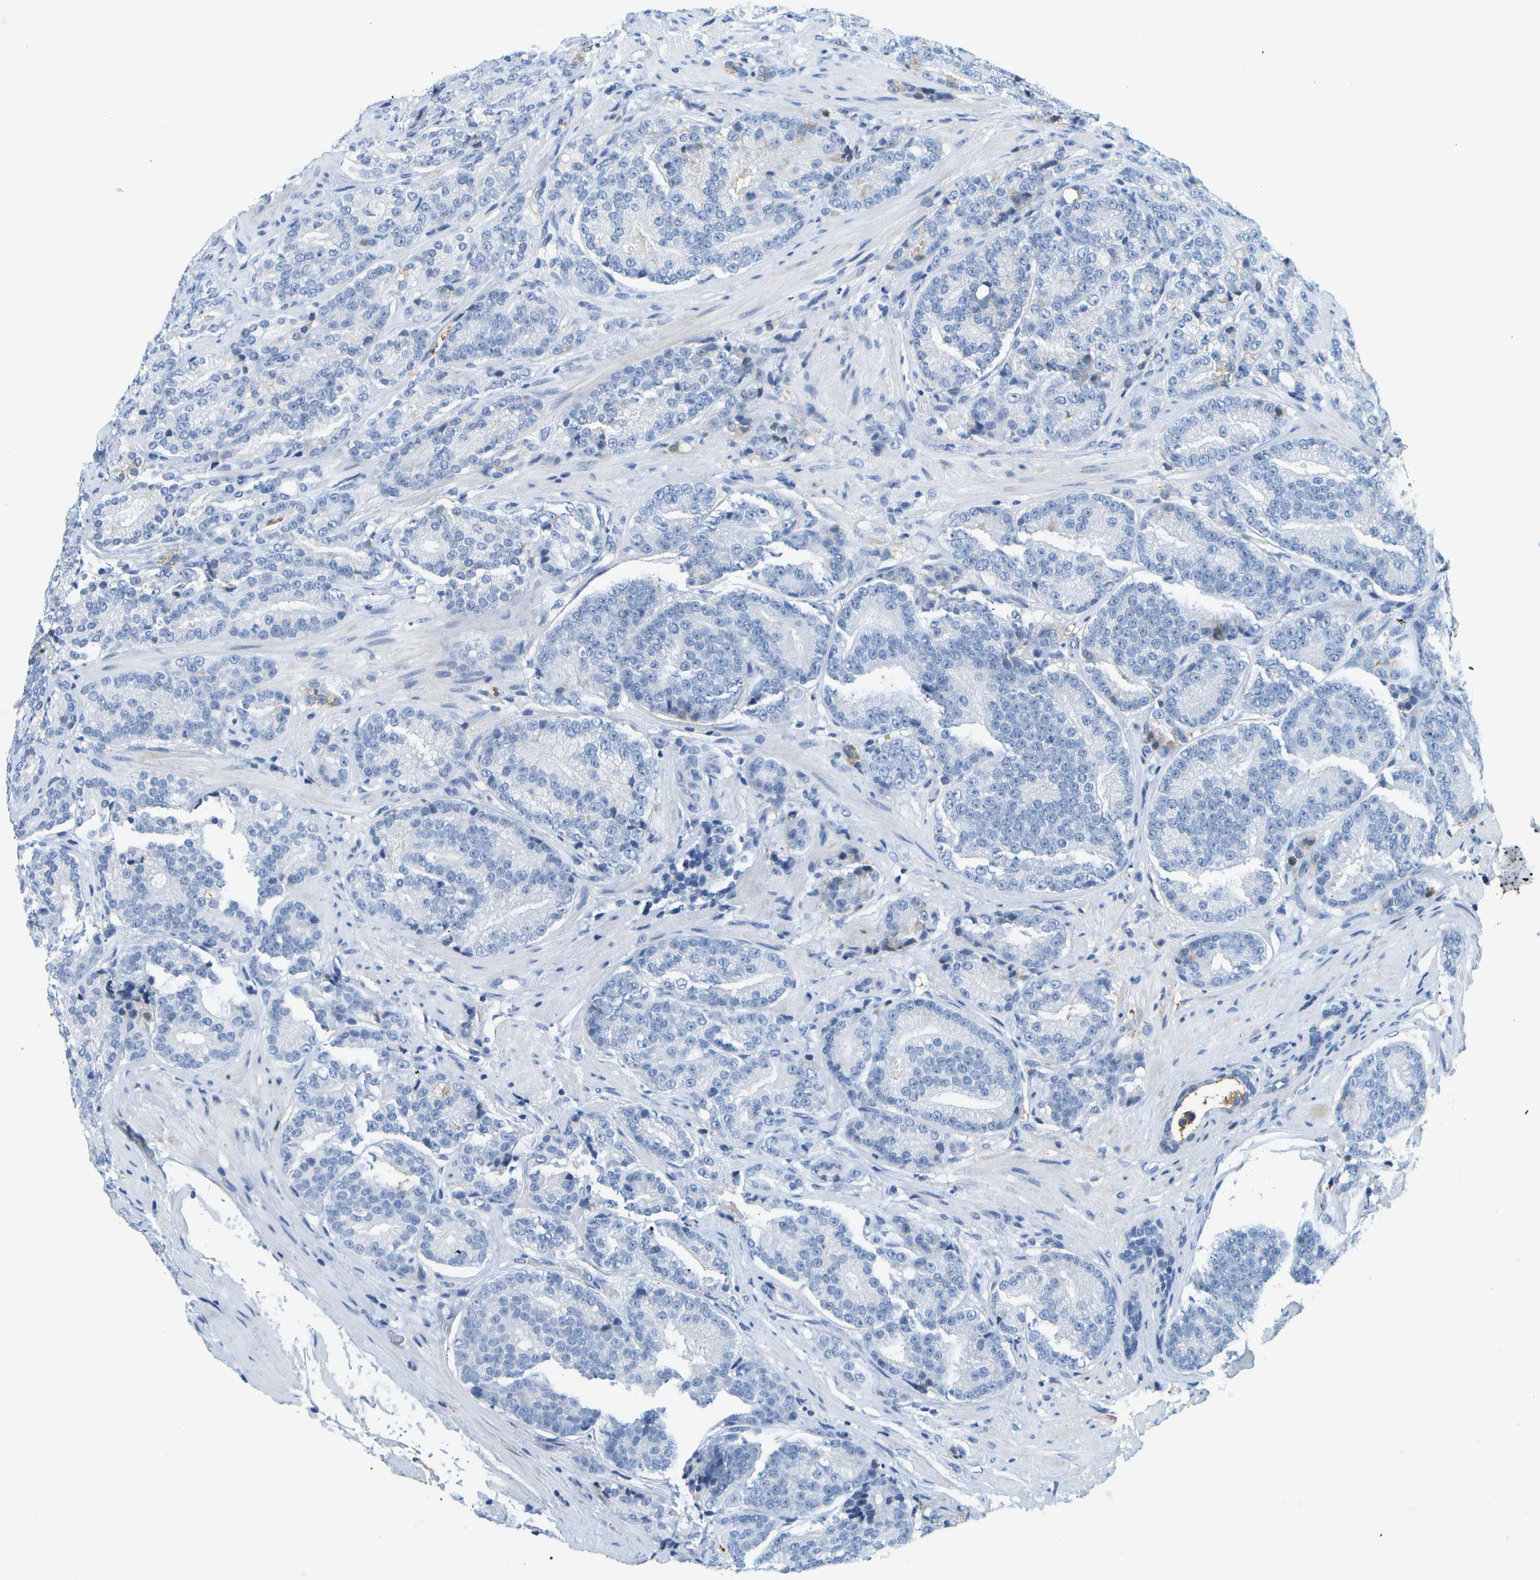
{"staining": {"intensity": "negative", "quantity": "none", "location": "none"}, "tissue": "prostate cancer", "cell_type": "Tumor cells", "image_type": "cancer", "snomed": [{"axis": "morphology", "description": "Adenocarcinoma, High grade"}, {"axis": "topography", "description": "Prostate"}], "caption": "Tumor cells show no significant staining in prostate high-grade adenocarcinoma. (Brightfield microscopy of DAB (3,3'-diaminobenzidine) immunohistochemistry at high magnification).", "gene": "SERPINA1", "patient": {"sex": "male", "age": 61}}